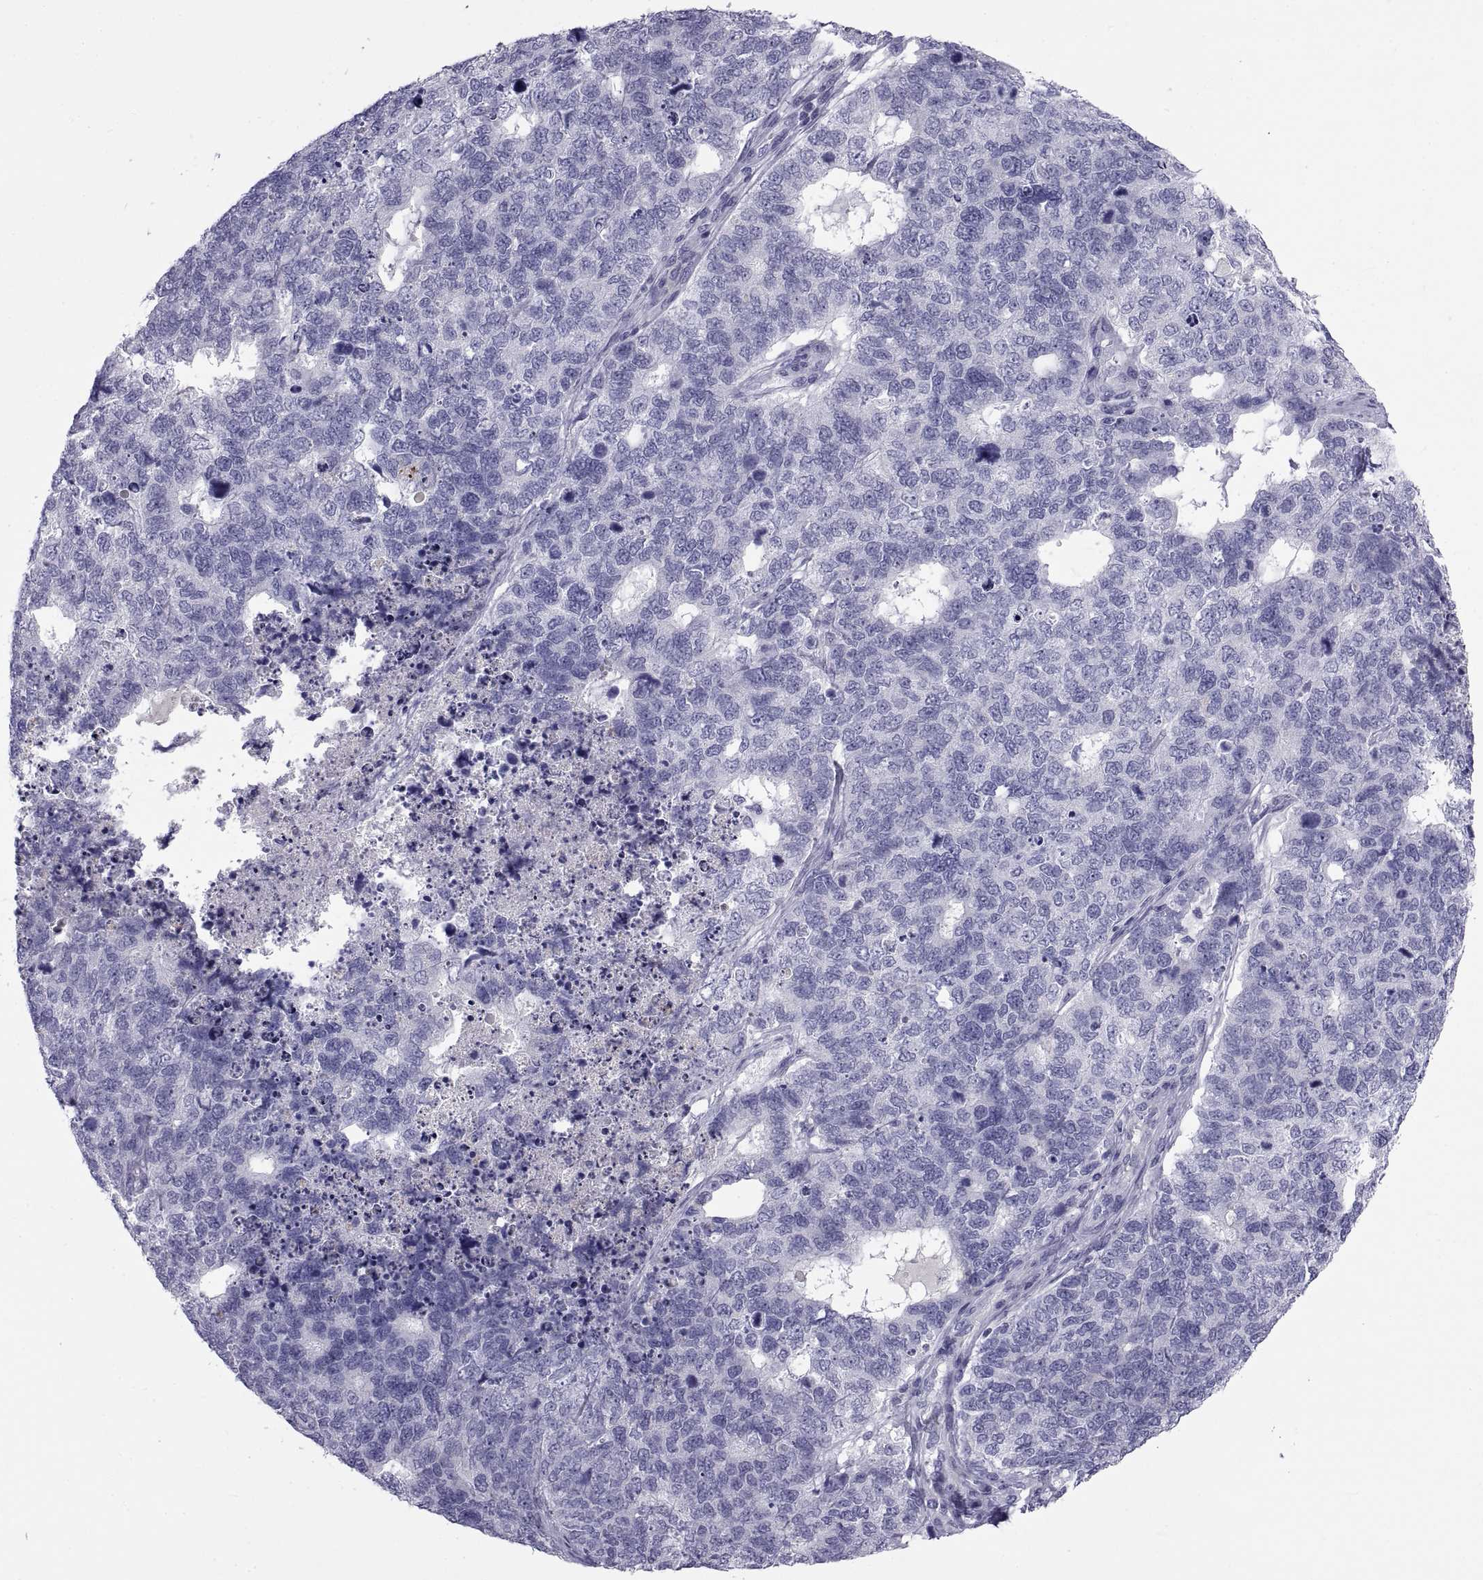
{"staining": {"intensity": "negative", "quantity": "none", "location": "none"}, "tissue": "cervical cancer", "cell_type": "Tumor cells", "image_type": "cancer", "snomed": [{"axis": "morphology", "description": "Squamous cell carcinoma, NOS"}, {"axis": "topography", "description": "Cervix"}], "caption": "Photomicrograph shows no significant protein expression in tumor cells of cervical squamous cell carcinoma.", "gene": "NPTX2", "patient": {"sex": "female", "age": 63}}